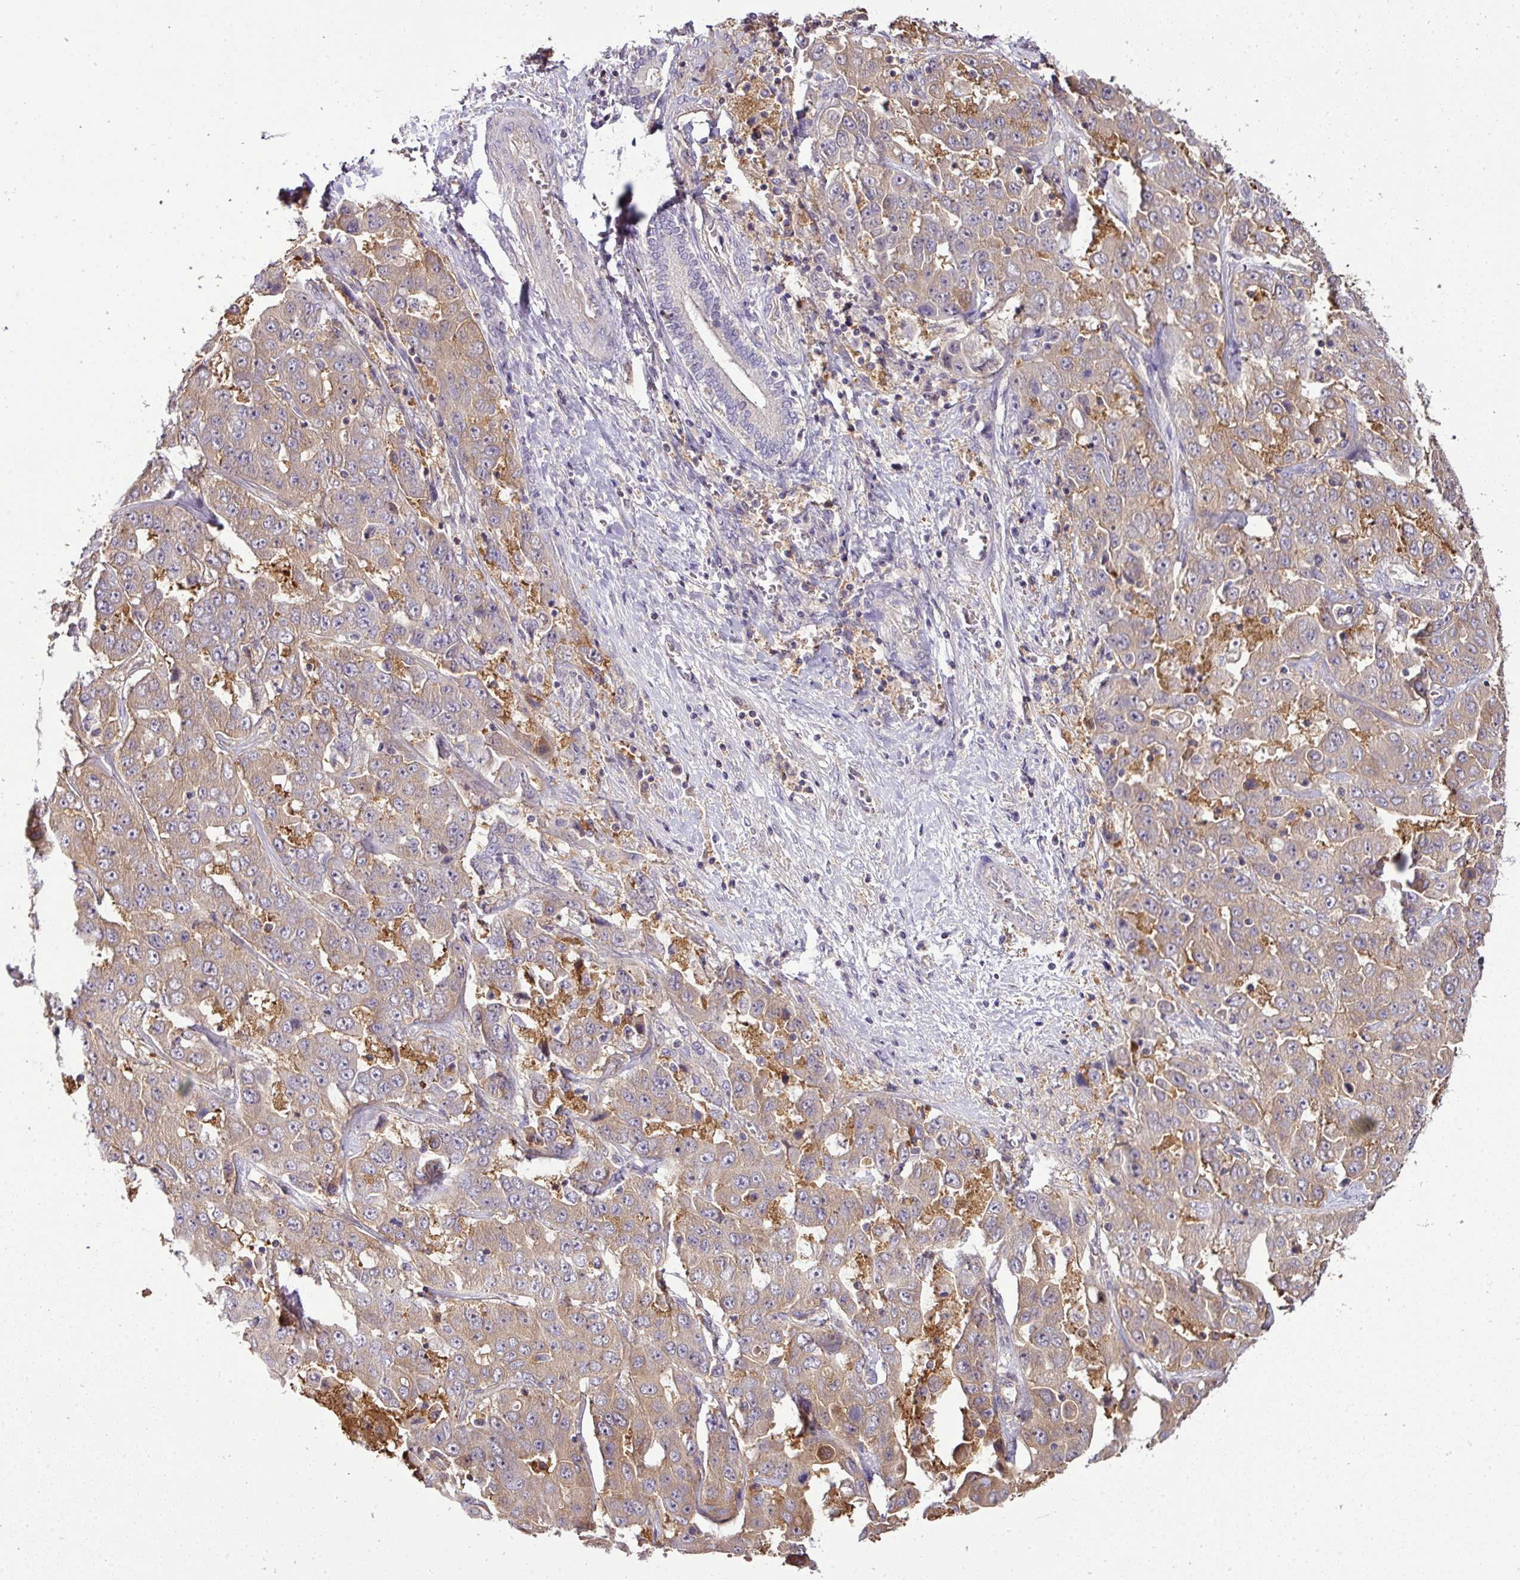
{"staining": {"intensity": "weak", "quantity": "25%-75%", "location": "cytoplasmic/membranous"}, "tissue": "liver cancer", "cell_type": "Tumor cells", "image_type": "cancer", "snomed": [{"axis": "morphology", "description": "Cholangiocarcinoma"}, {"axis": "topography", "description": "Liver"}], "caption": "An image of liver cancer stained for a protein displays weak cytoplasmic/membranous brown staining in tumor cells.", "gene": "TMEM107", "patient": {"sex": "female", "age": 52}}